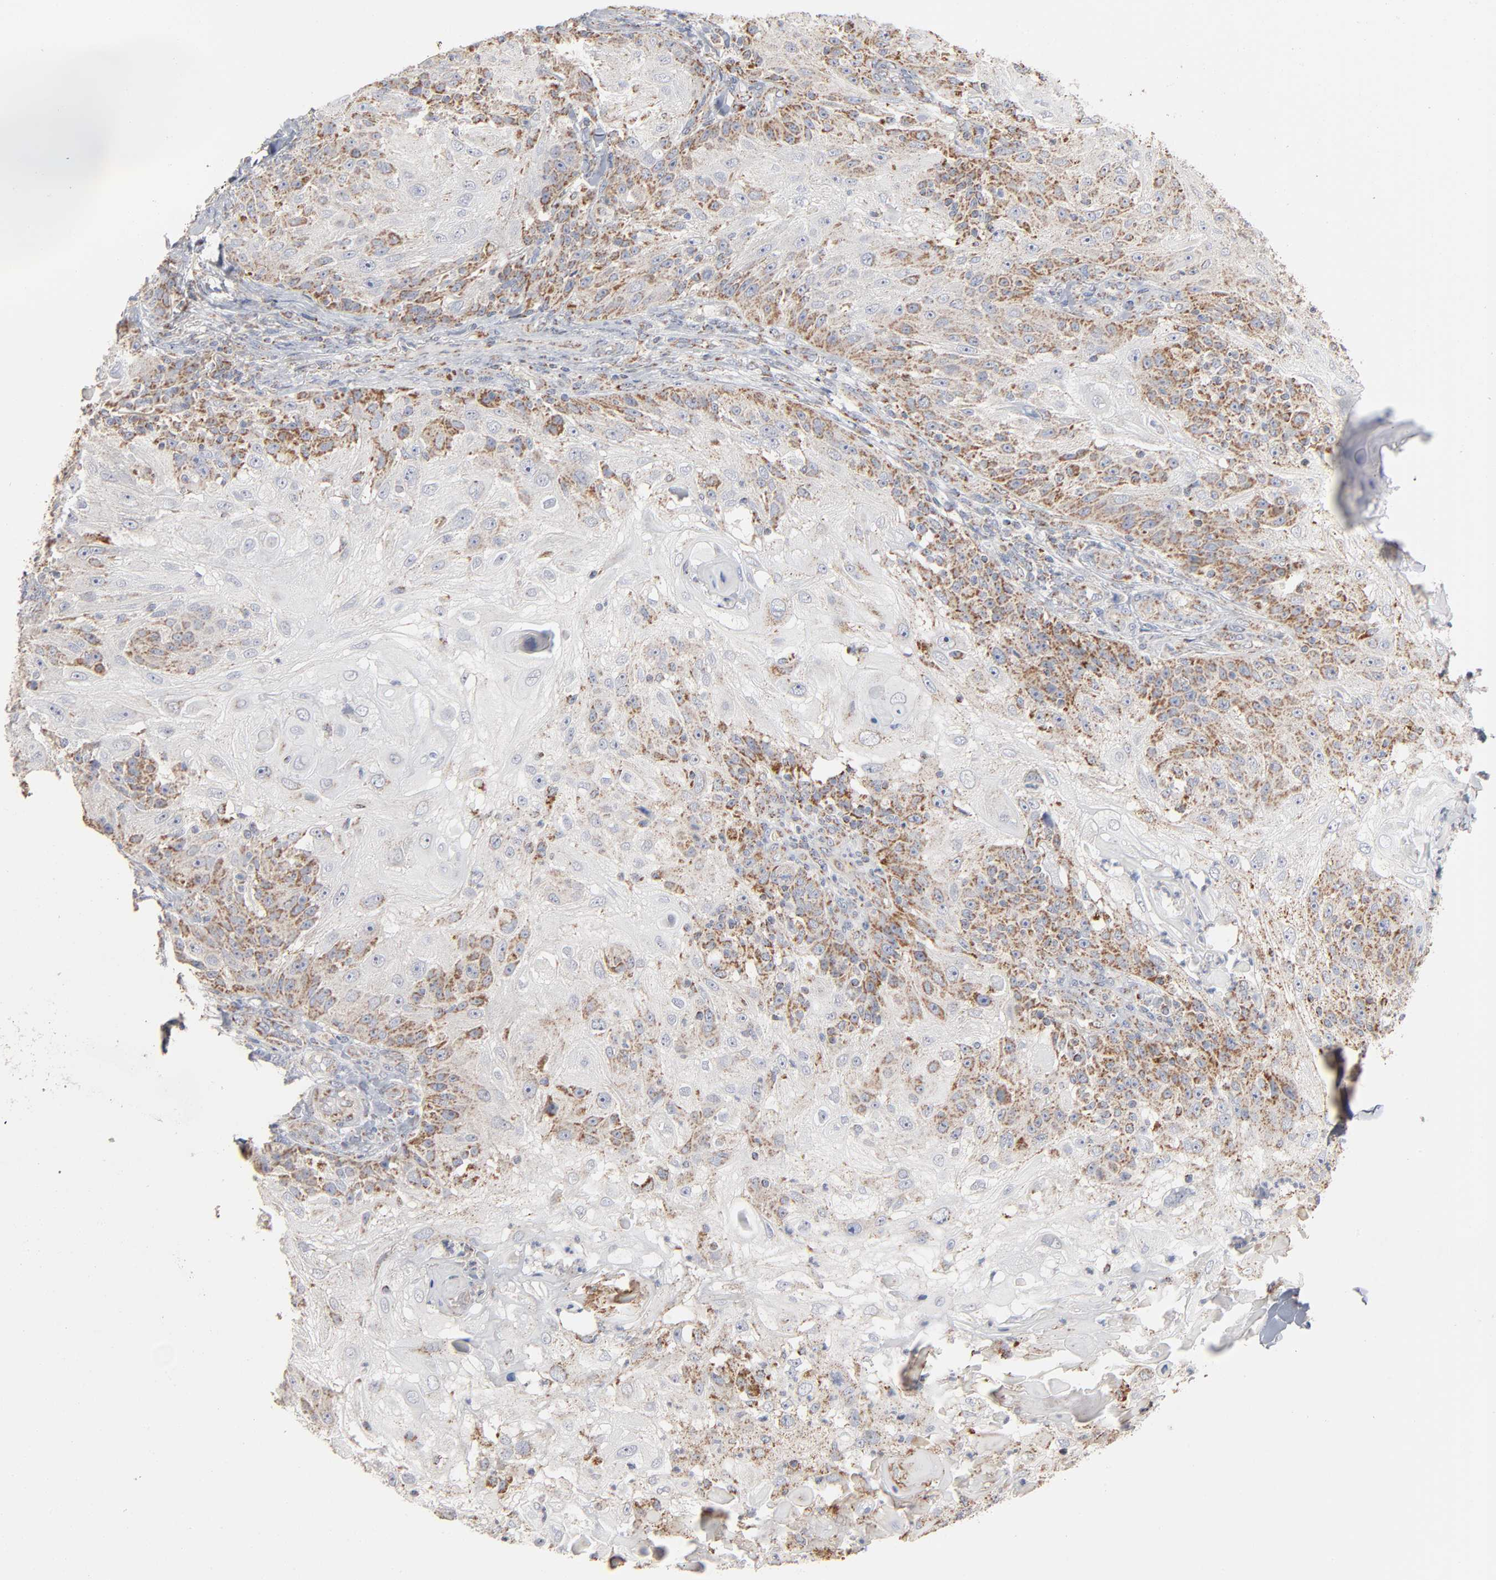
{"staining": {"intensity": "moderate", "quantity": "25%-75%", "location": "cytoplasmic/membranous"}, "tissue": "skin cancer", "cell_type": "Tumor cells", "image_type": "cancer", "snomed": [{"axis": "morphology", "description": "Normal tissue, NOS"}, {"axis": "morphology", "description": "Squamous cell carcinoma, NOS"}, {"axis": "topography", "description": "Skin"}], "caption": "Approximately 25%-75% of tumor cells in human skin cancer (squamous cell carcinoma) display moderate cytoplasmic/membranous protein expression as visualized by brown immunohistochemical staining.", "gene": "UQCRC1", "patient": {"sex": "female", "age": 83}}